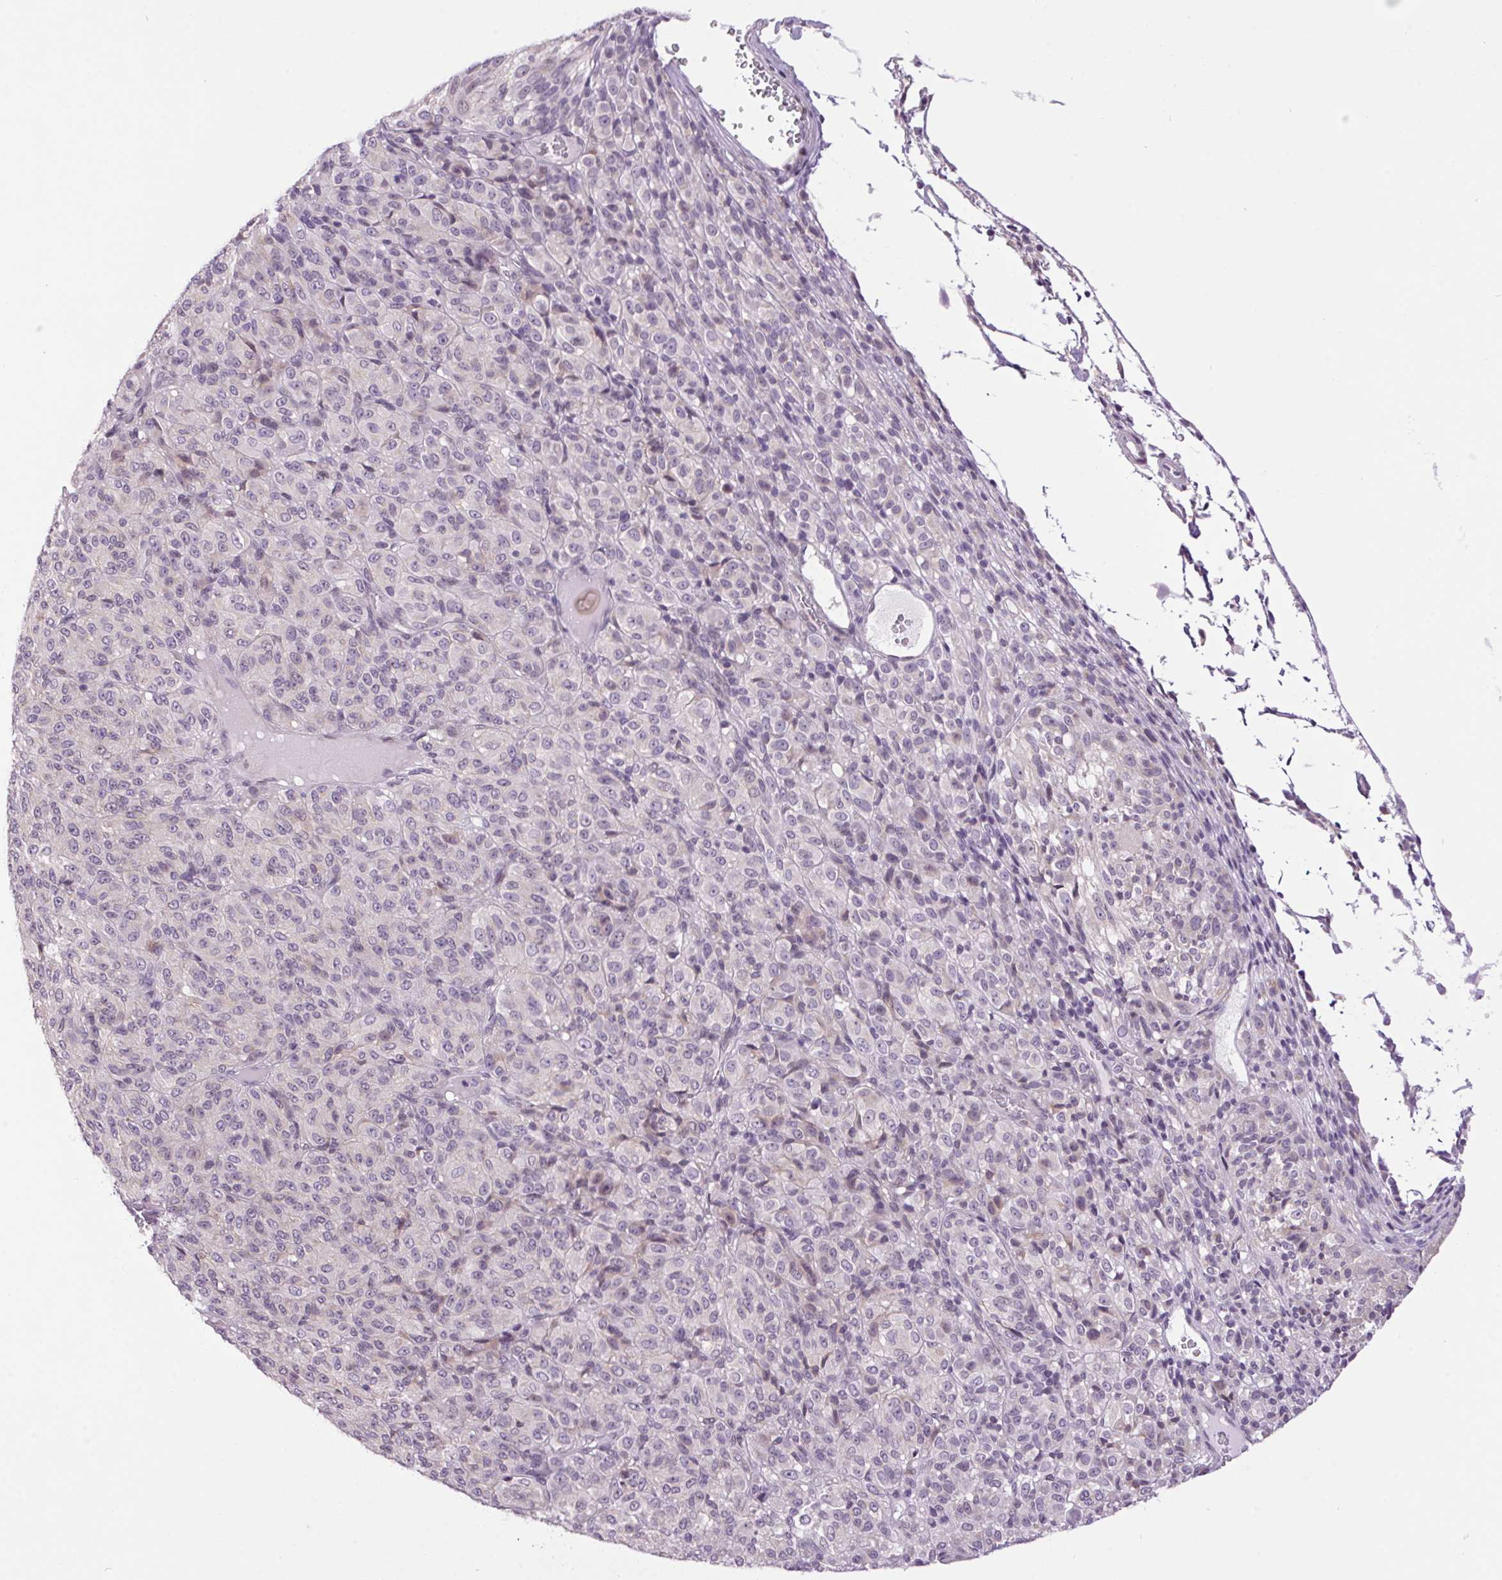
{"staining": {"intensity": "negative", "quantity": "none", "location": "none"}, "tissue": "melanoma", "cell_type": "Tumor cells", "image_type": "cancer", "snomed": [{"axis": "morphology", "description": "Malignant melanoma, Metastatic site"}, {"axis": "topography", "description": "Brain"}], "caption": "A micrograph of malignant melanoma (metastatic site) stained for a protein exhibits no brown staining in tumor cells.", "gene": "SMIM13", "patient": {"sex": "female", "age": 56}}